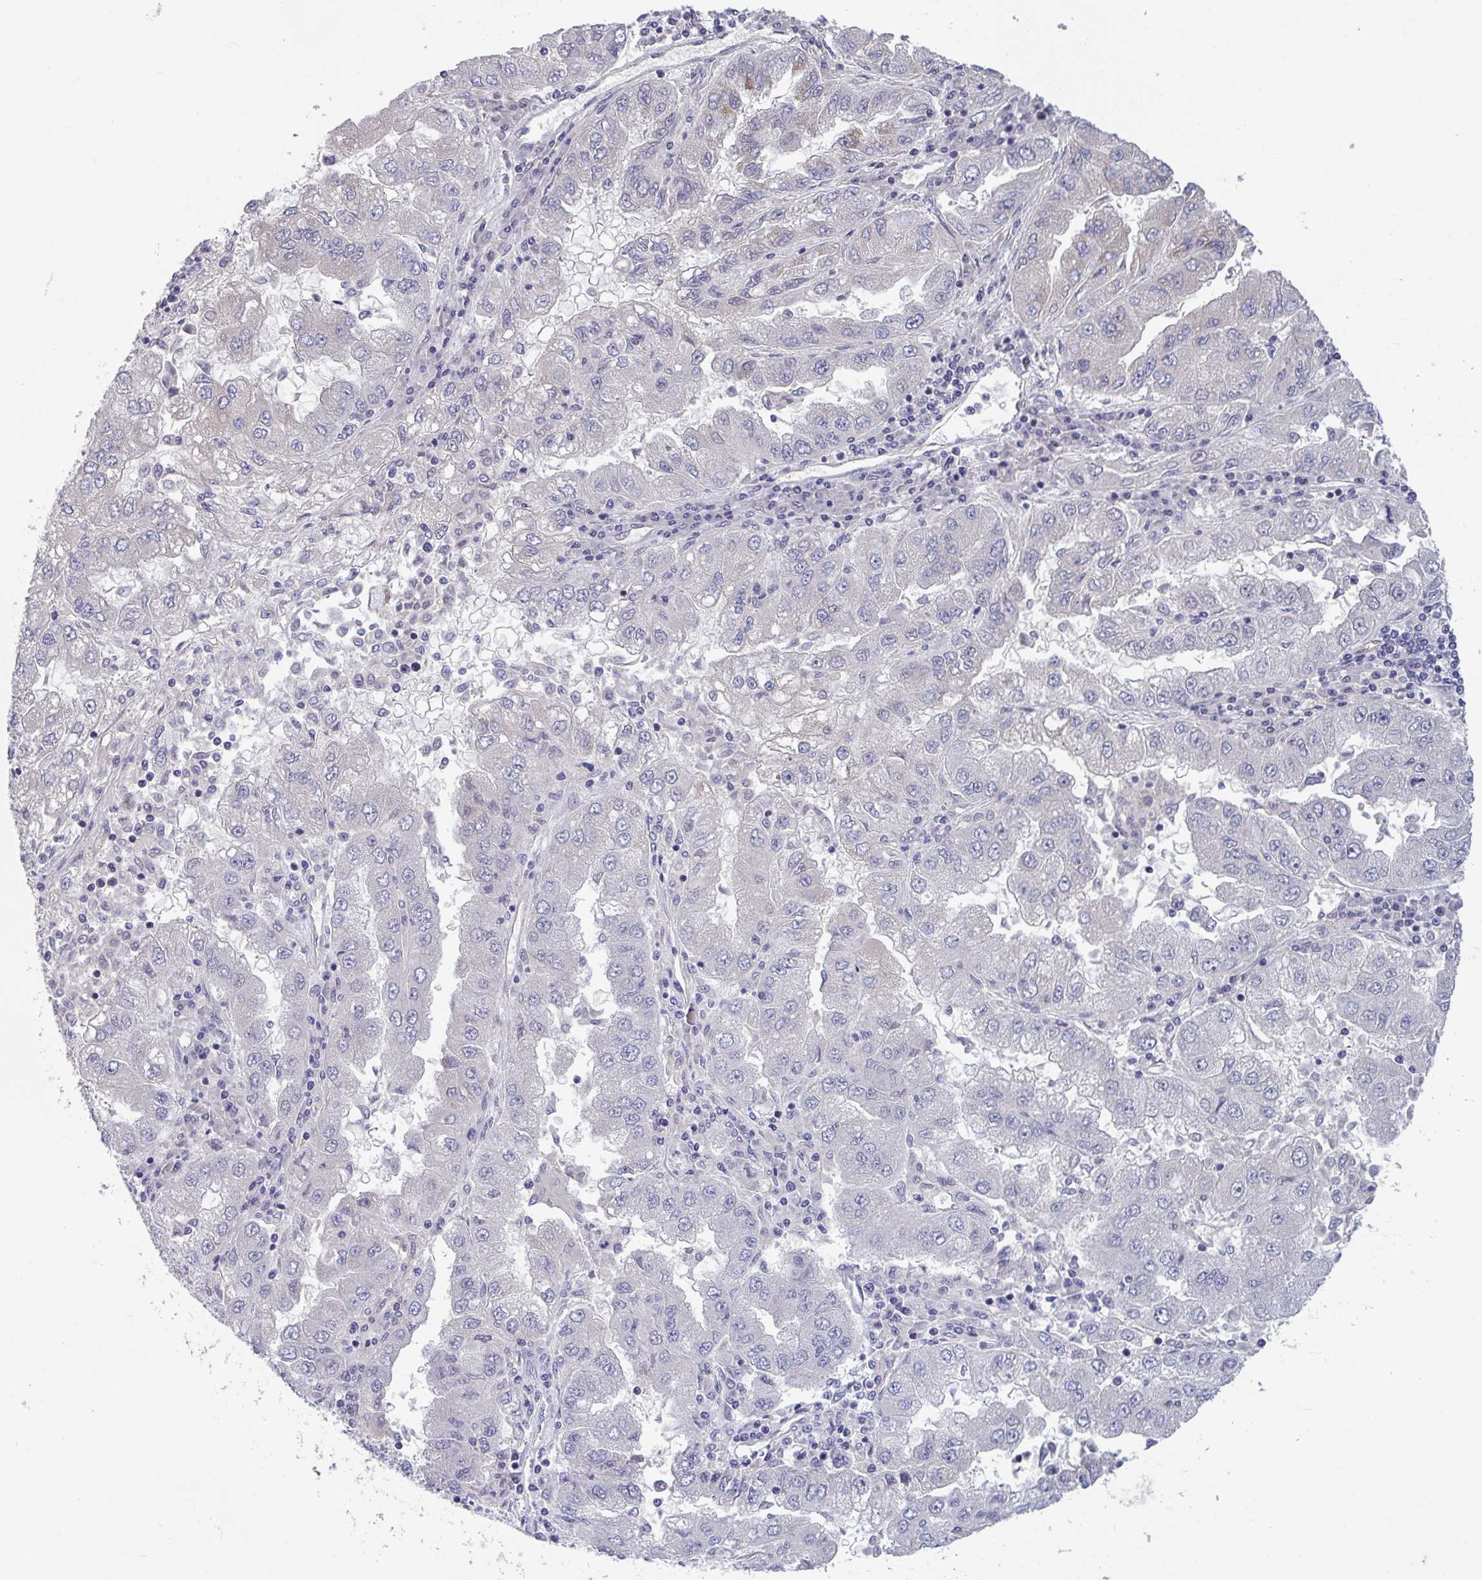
{"staining": {"intensity": "negative", "quantity": "none", "location": "none"}, "tissue": "lung cancer", "cell_type": "Tumor cells", "image_type": "cancer", "snomed": [{"axis": "morphology", "description": "Adenocarcinoma, NOS"}, {"axis": "morphology", "description": "Adenocarcinoma primary or metastatic"}, {"axis": "topography", "description": "Lung"}], "caption": "Lung cancer (adenocarcinoma primary or metastatic) stained for a protein using IHC shows no positivity tumor cells.", "gene": "RIOK1", "patient": {"sex": "male", "age": 74}}